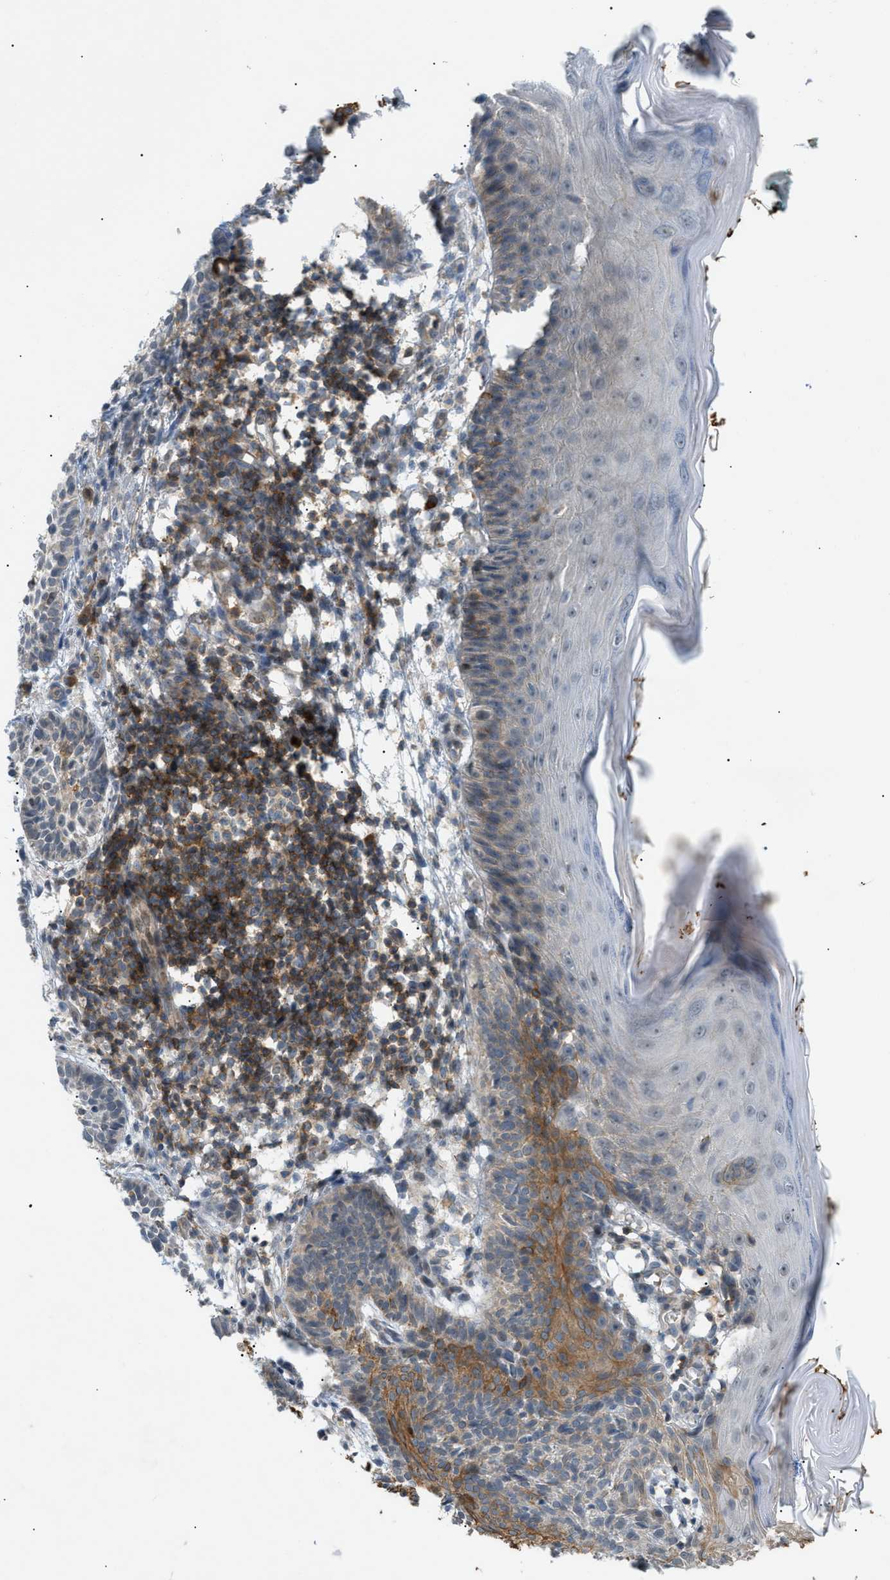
{"staining": {"intensity": "weak", "quantity": "<25%", "location": "cytoplasmic/membranous"}, "tissue": "skin cancer", "cell_type": "Tumor cells", "image_type": "cancer", "snomed": [{"axis": "morphology", "description": "Basal cell carcinoma"}, {"axis": "topography", "description": "Skin"}], "caption": "Protein analysis of skin cancer shows no significant positivity in tumor cells.", "gene": "GRK6", "patient": {"sex": "male", "age": 60}}